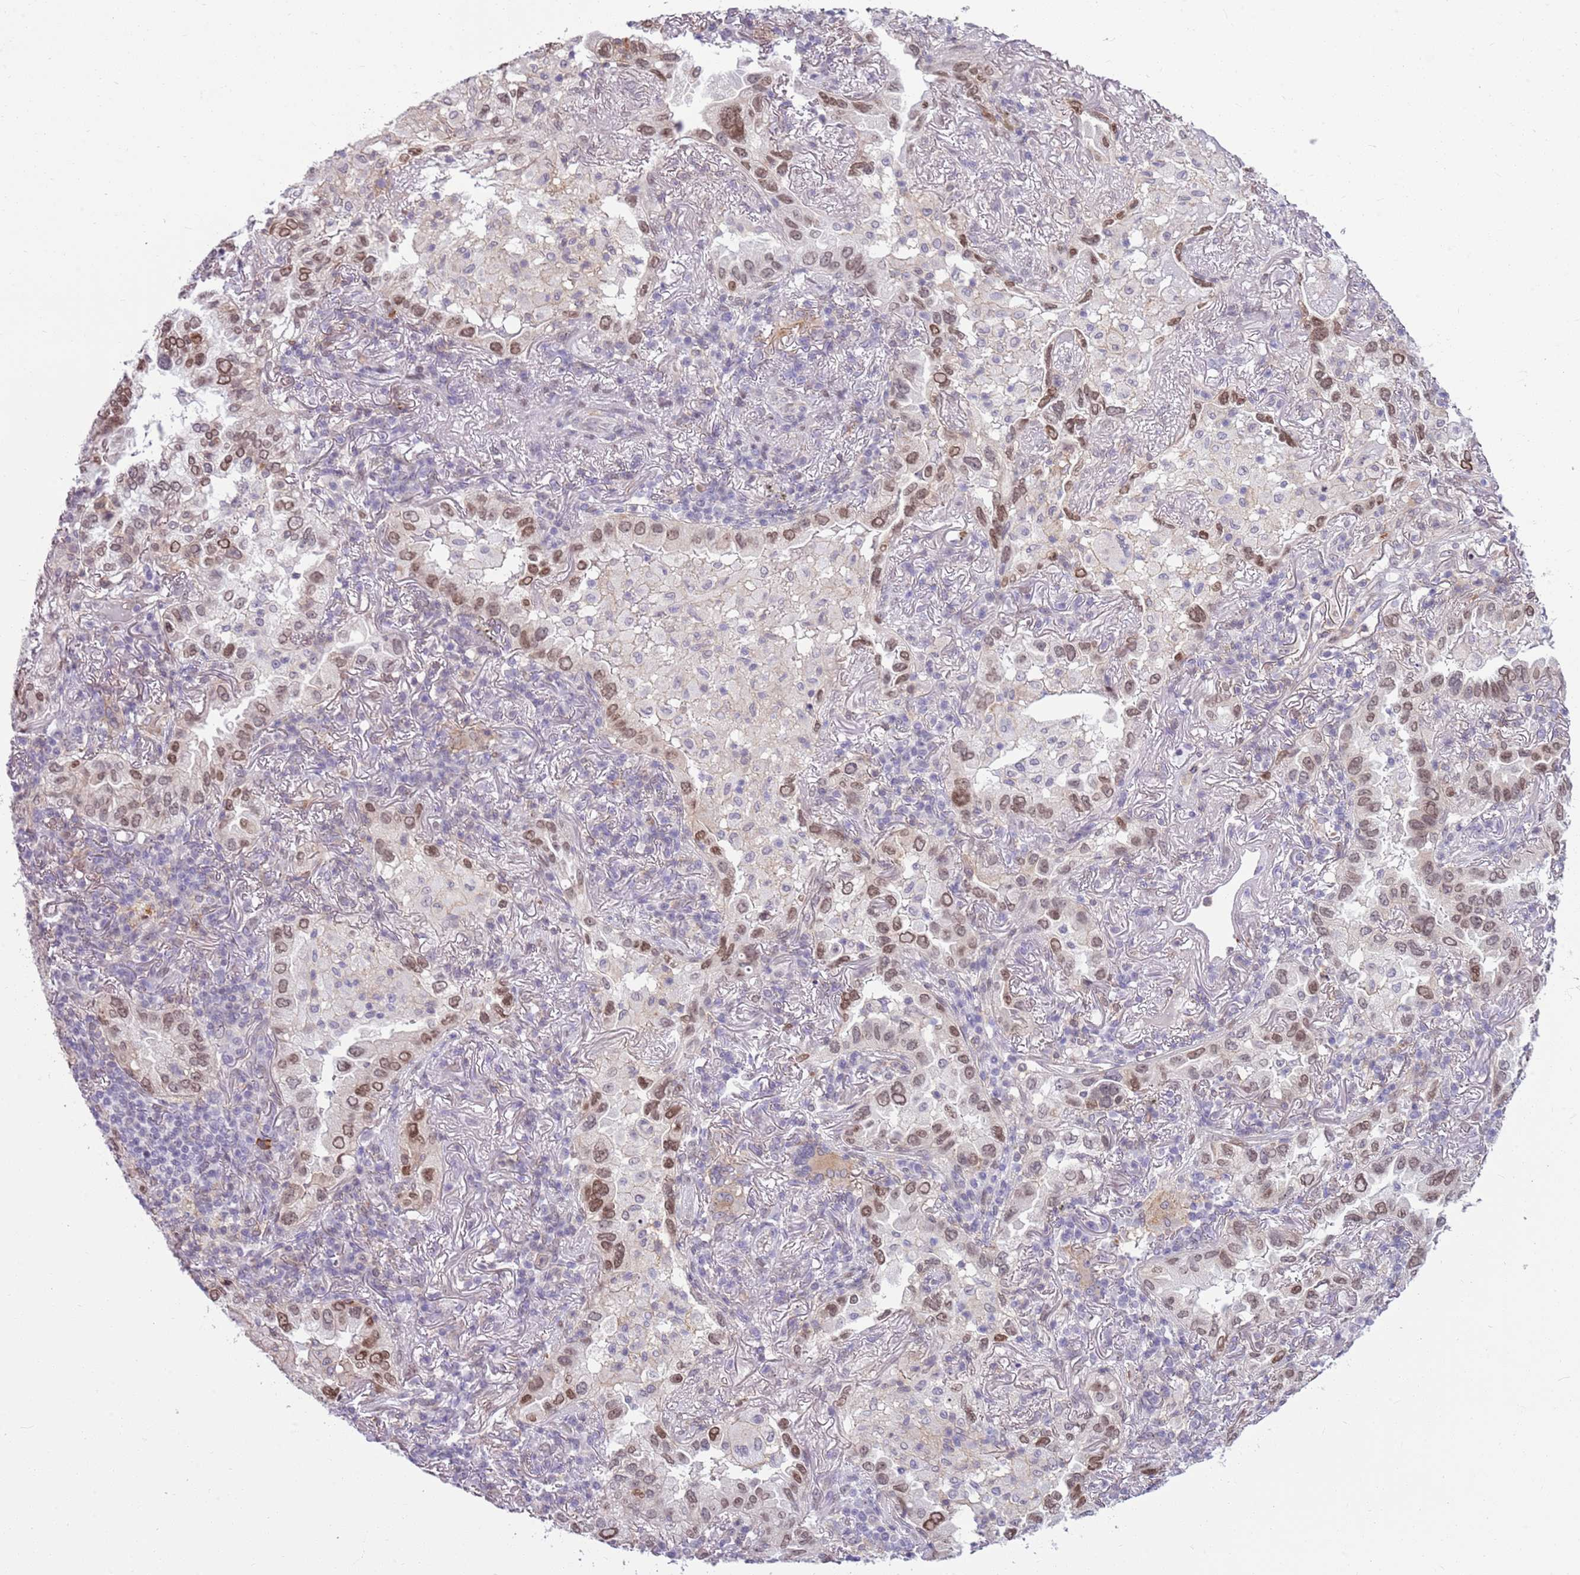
{"staining": {"intensity": "moderate", "quantity": "25%-75%", "location": "nuclear"}, "tissue": "lung cancer", "cell_type": "Tumor cells", "image_type": "cancer", "snomed": [{"axis": "morphology", "description": "Adenocarcinoma, NOS"}, {"axis": "topography", "description": "Lung"}], "caption": "An IHC image of neoplastic tissue is shown. Protein staining in brown shows moderate nuclear positivity in lung cancer (adenocarcinoma) within tumor cells.", "gene": "DHX32", "patient": {"sex": "female", "age": 69}}